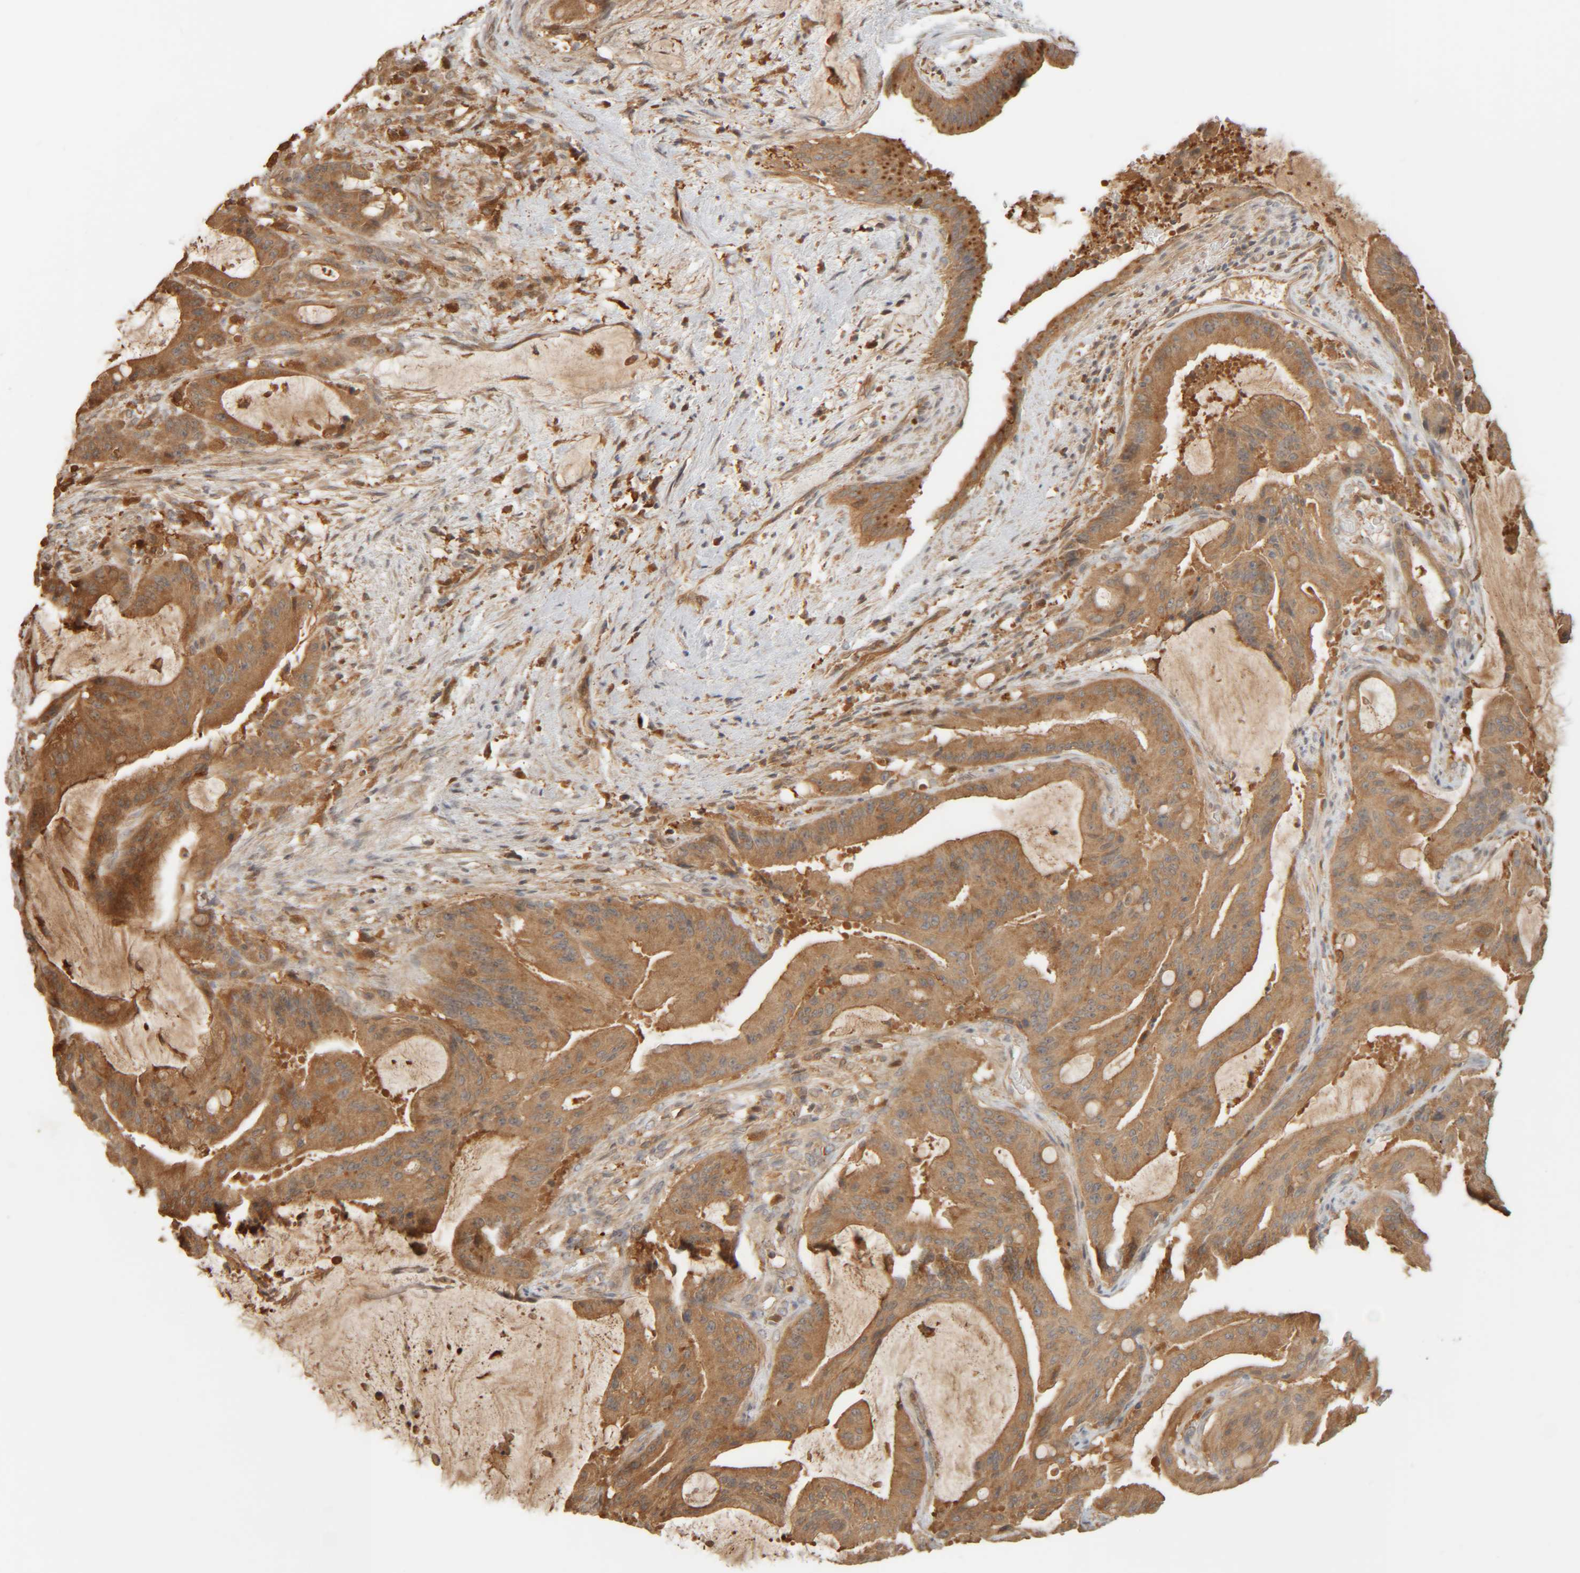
{"staining": {"intensity": "moderate", "quantity": ">75%", "location": "cytoplasmic/membranous"}, "tissue": "liver cancer", "cell_type": "Tumor cells", "image_type": "cancer", "snomed": [{"axis": "morphology", "description": "Normal tissue, NOS"}, {"axis": "morphology", "description": "Cholangiocarcinoma"}, {"axis": "topography", "description": "Liver"}, {"axis": "topography", "description": "Peripheral nerve tissue"}], "caption": "This is an image of IHC staining of liver cancer, which shows moderate staining in the cytoplasmic/membranous of tumor cells.", "gene": "TMEM192", "patient": {"sex": "female", "age": 73}}